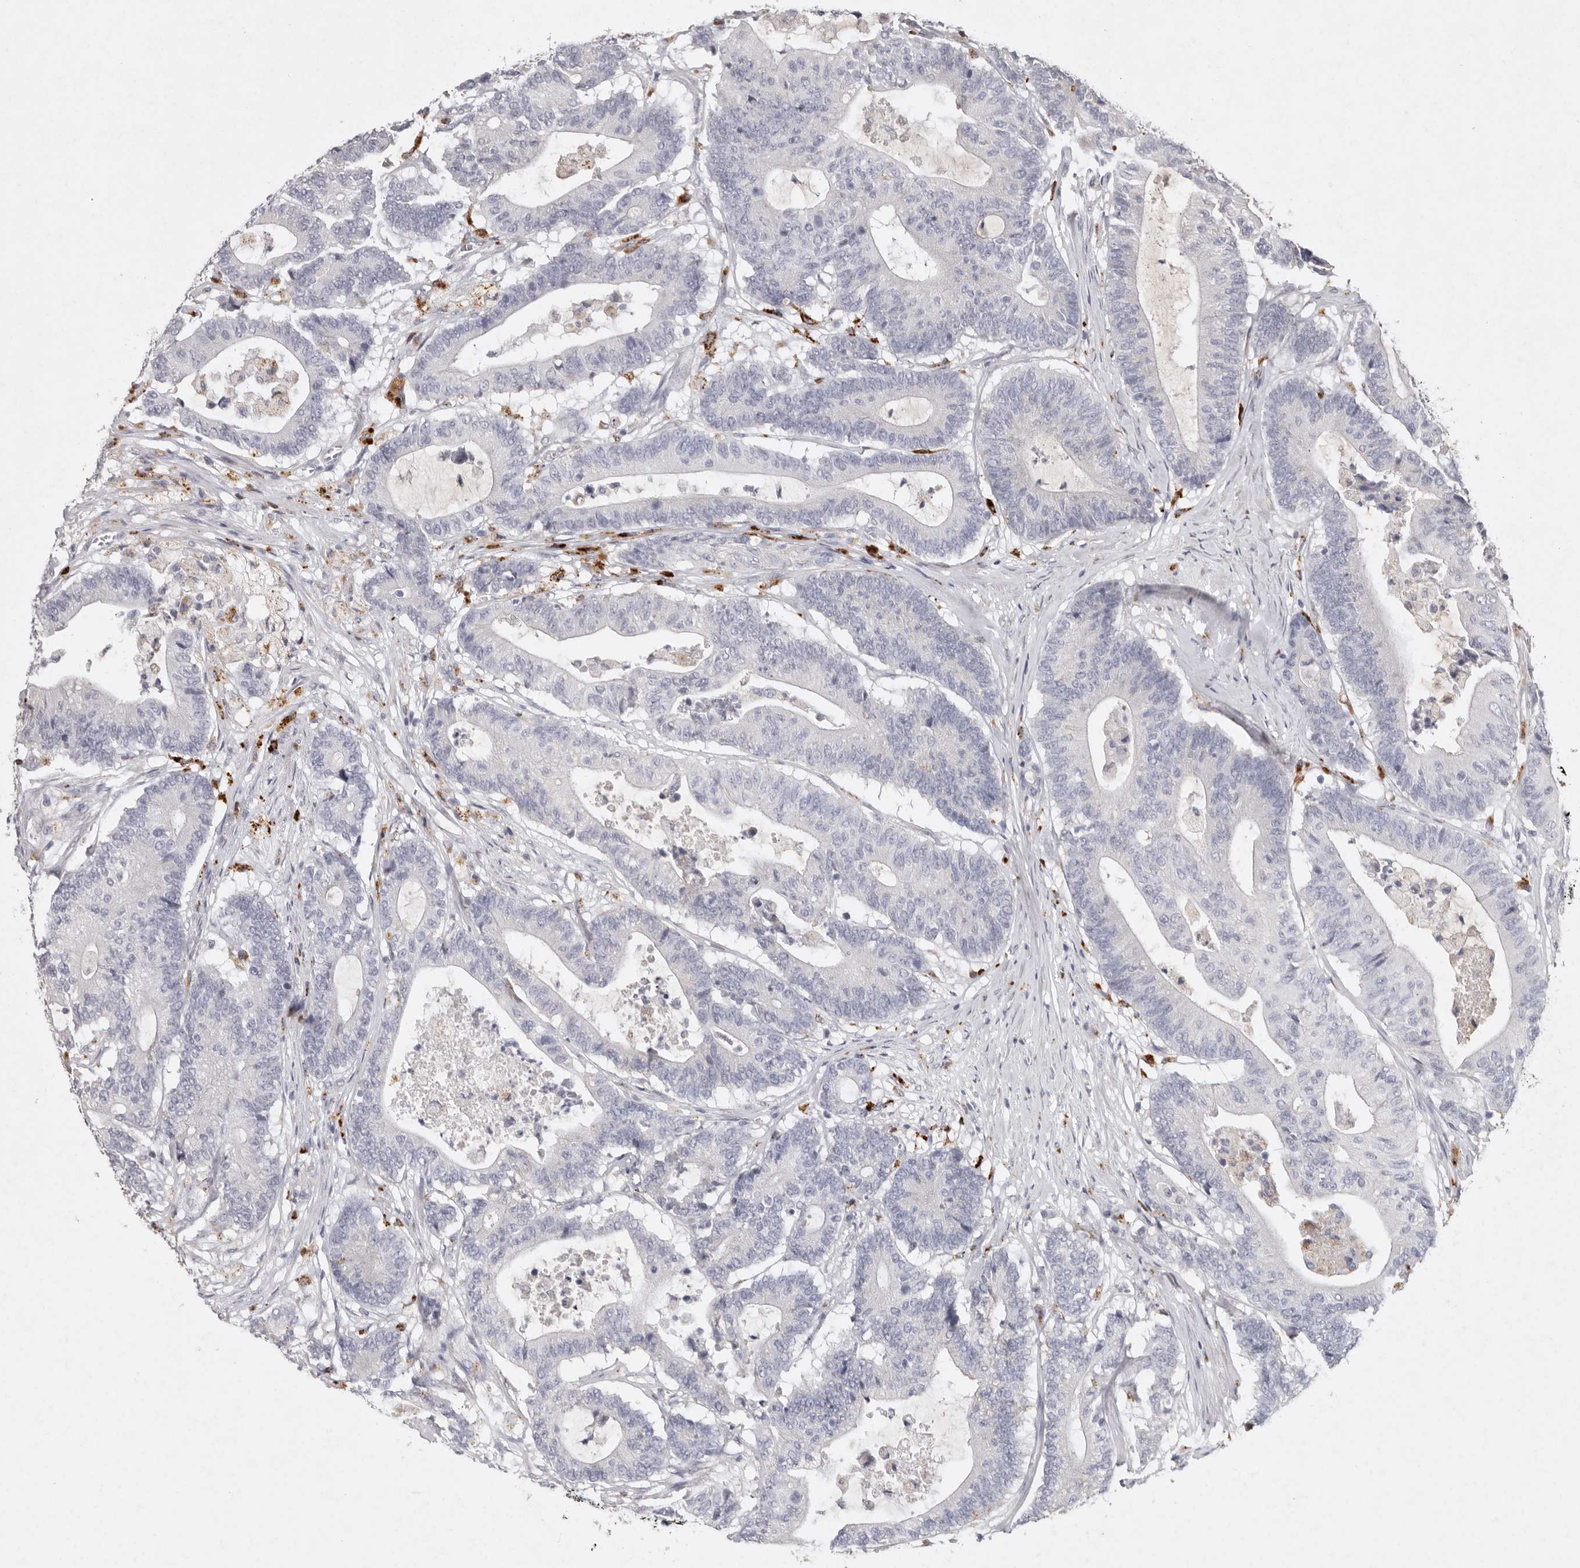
{"staining": {"intensity": "negative", "quantity": "none", "location": "none"}, "tissue": "colorectal cancer", "cell_type": "Tumor cells", "image_type": "cancer", "snomed": [{"axis": "morphology", "description": "Adenocarcinoma, NOS"}, {"axis": "topography", "description": "Colon"}], "caption": "The micrograph exhibits no staining of tumor cells in colorectal cancer (adenocarcinoma). (Stains: DAB immunohistochemistry with hematoxylin counter stain, Microscopy: brightfield microscopy at high magnification).", "gene": "FAM185A", "patient": {"sex": "female", "age": 84}}